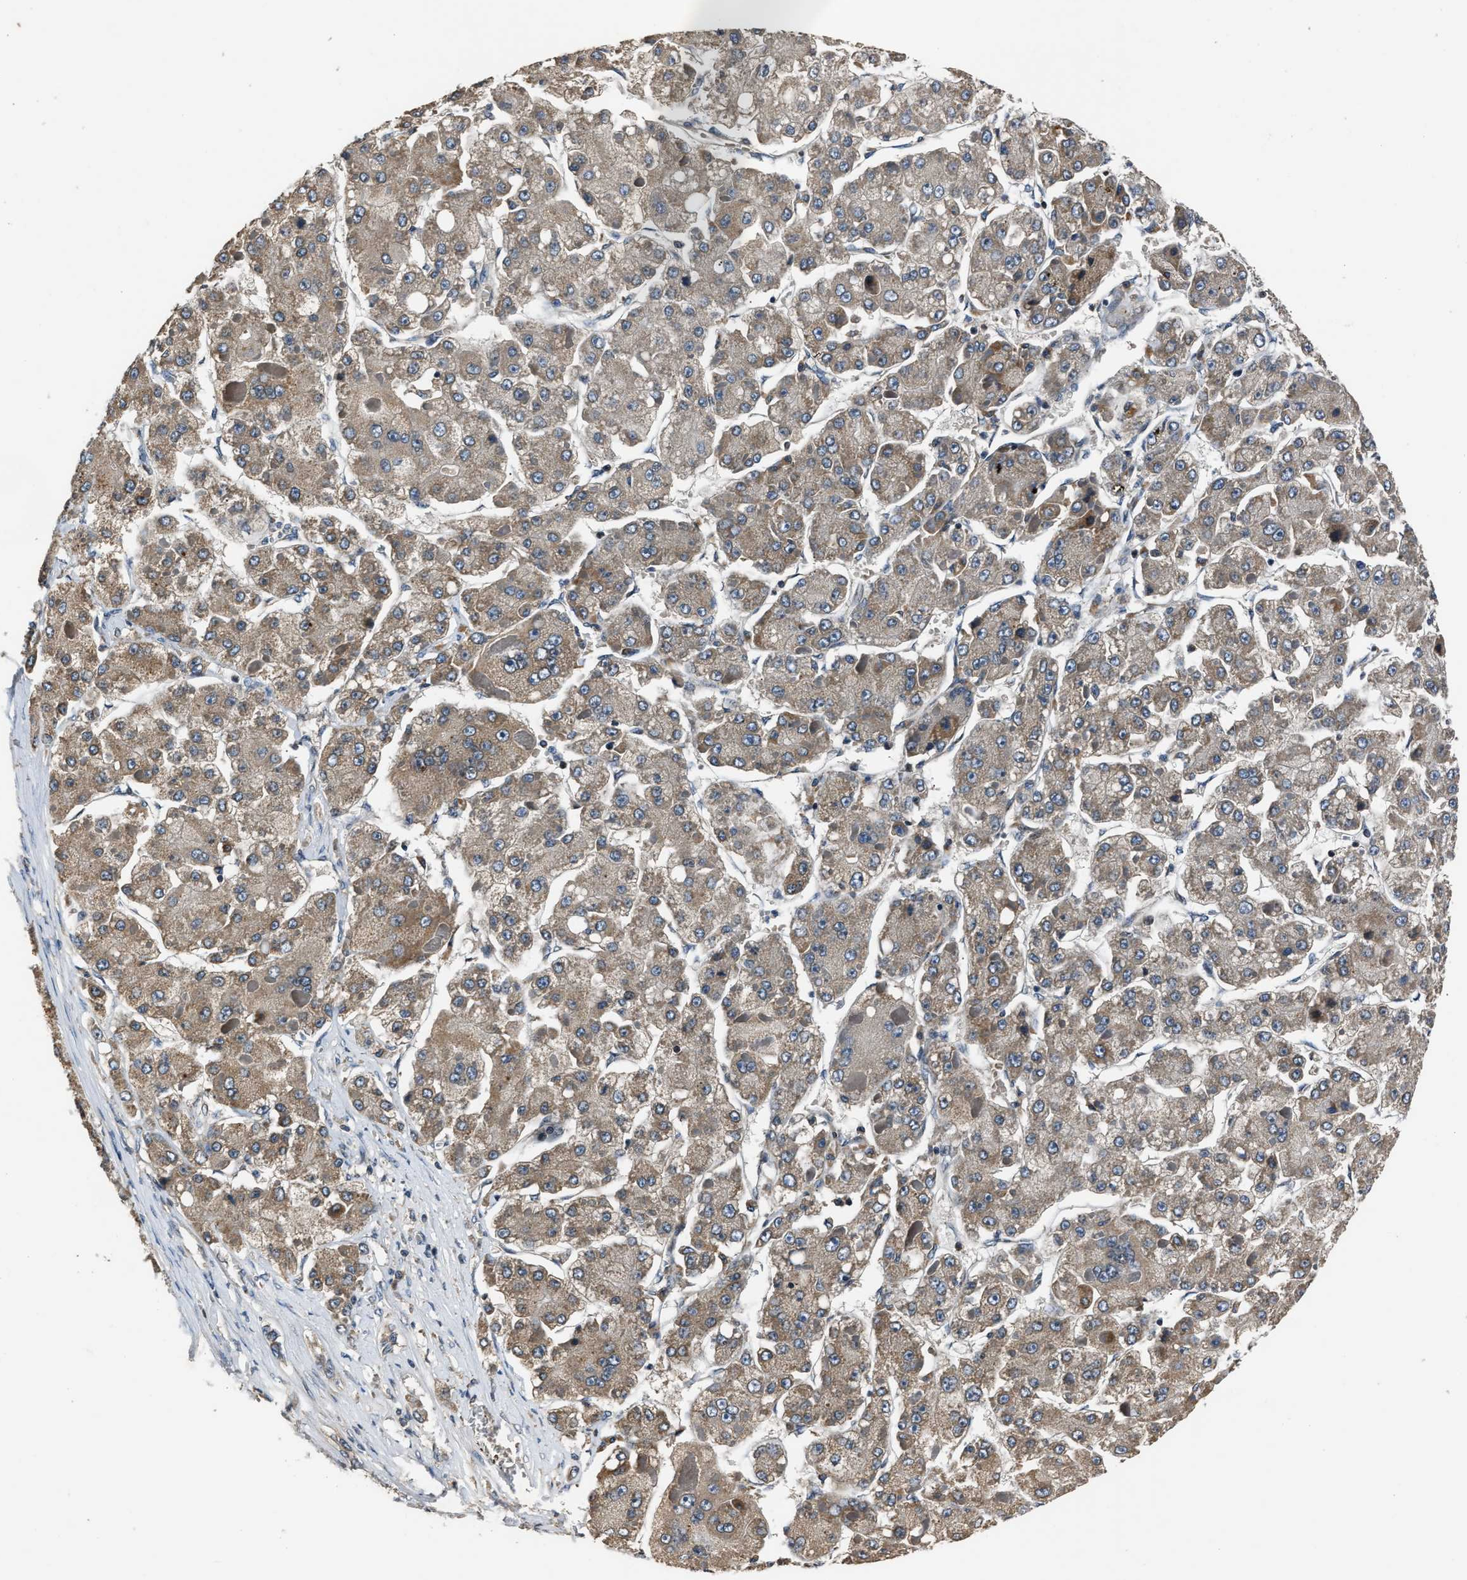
{"staining": {"intensity": "moderate", "quantity": ">75%", "location": "cytoplasmic/membranous"}, "tissue": "liver cancer", "cell_type": "Tumor cells", "image_type": "cancer", "snomed": [{"axis": "morphology", "description": "Carcinoma, Hepatocellular, NOS"}, {"axis": "topography", "description": "Liver"}], "caption": "The image reveals staining of liver cancer, revealing moderate cytoplasmic/membranous protein staining (brown color) within tumor cells.", "gene": "TNRC18", "patient": {"sex": "female", "age": 73}}